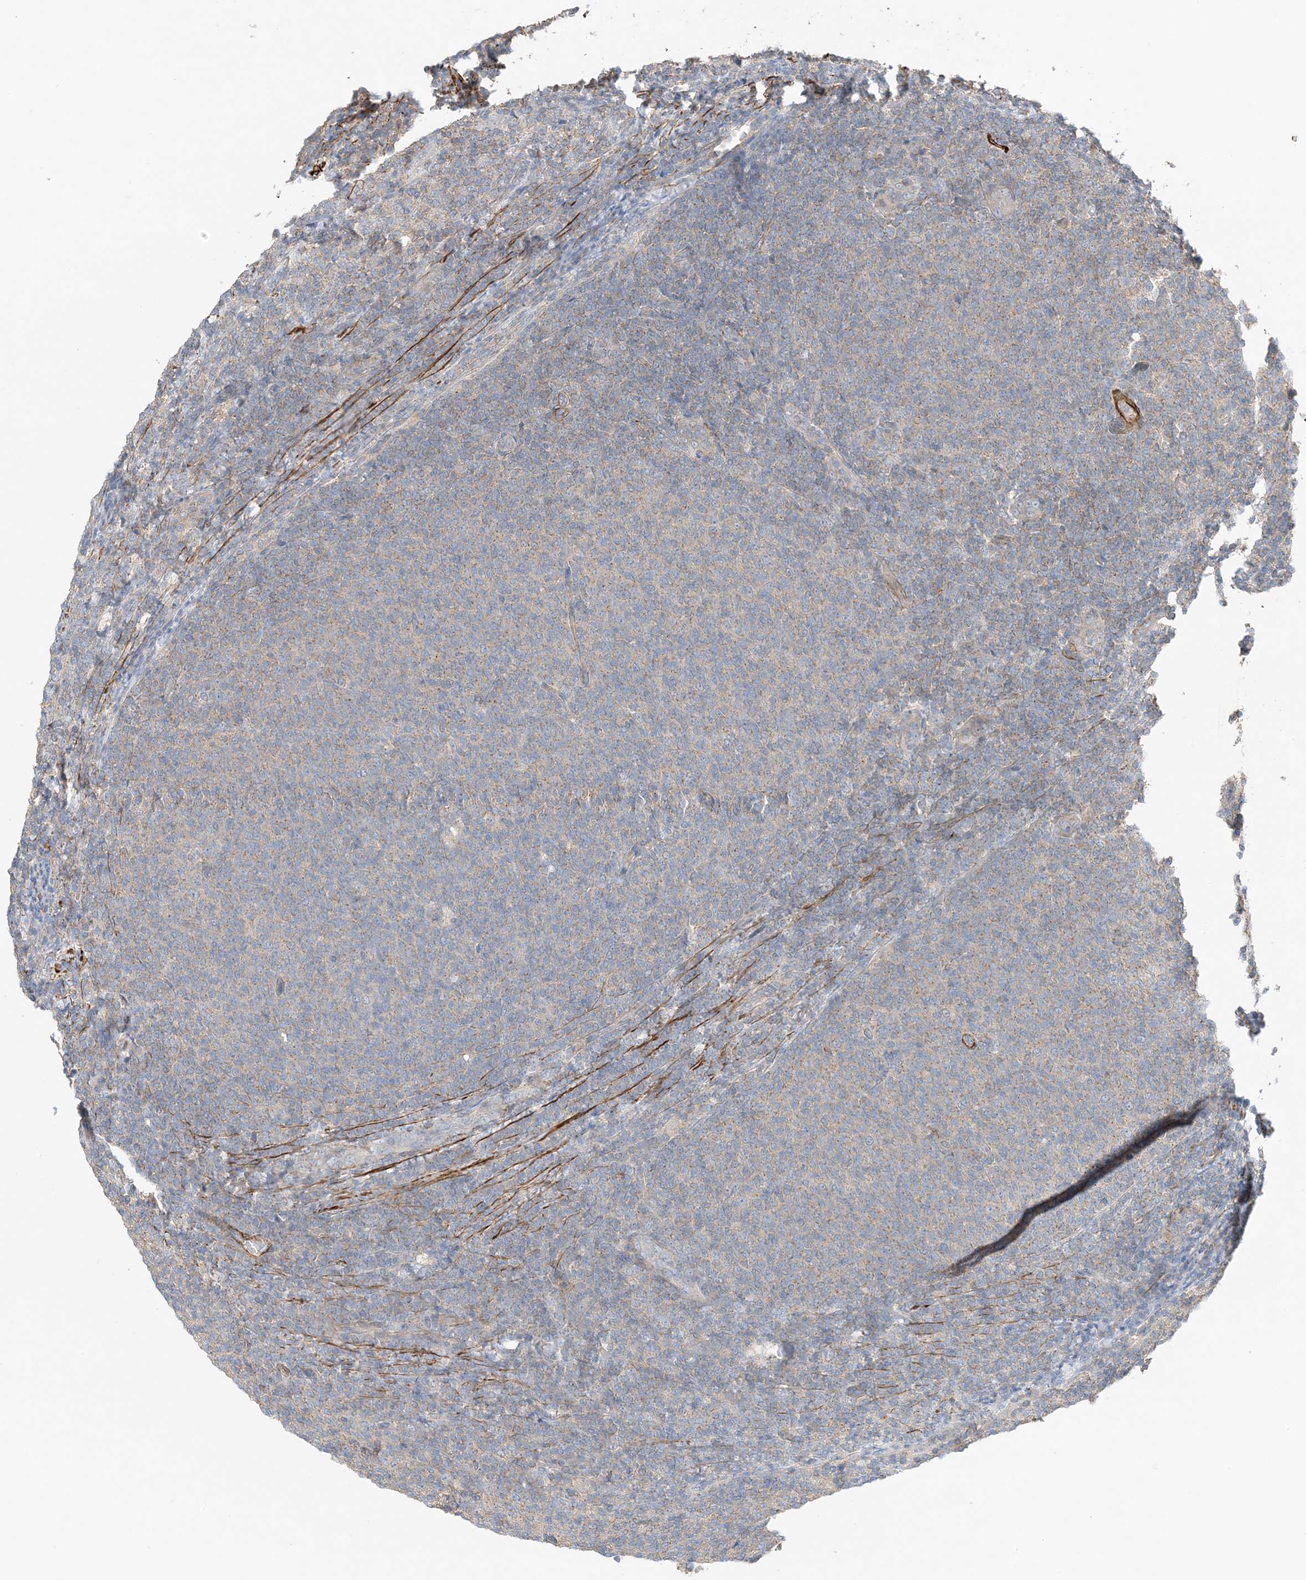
{"staining": {"intensity": "weak", "quantity": "25%-75%", "location": "cytoplasmic/membranous"}, "tissue": "lymphoma", "cell_type": "Tumor cells", "image_type": "cancer", "snomed": [{"axis": "morphology", "description": "Malignant lymphoma, non-Hodgkin's type, Low grade"}, {"axis": "topography", "description": "Lymph node"}], "caption": "A brown stain shows weak cytoplasmic/membranous staining of a protein in human lymphoma tumor cells. (DAB = brown stain, brightfield microscopy at high magnification).", "gene": "KIFBP", "patient": {"sex": "male", "age": 66}}